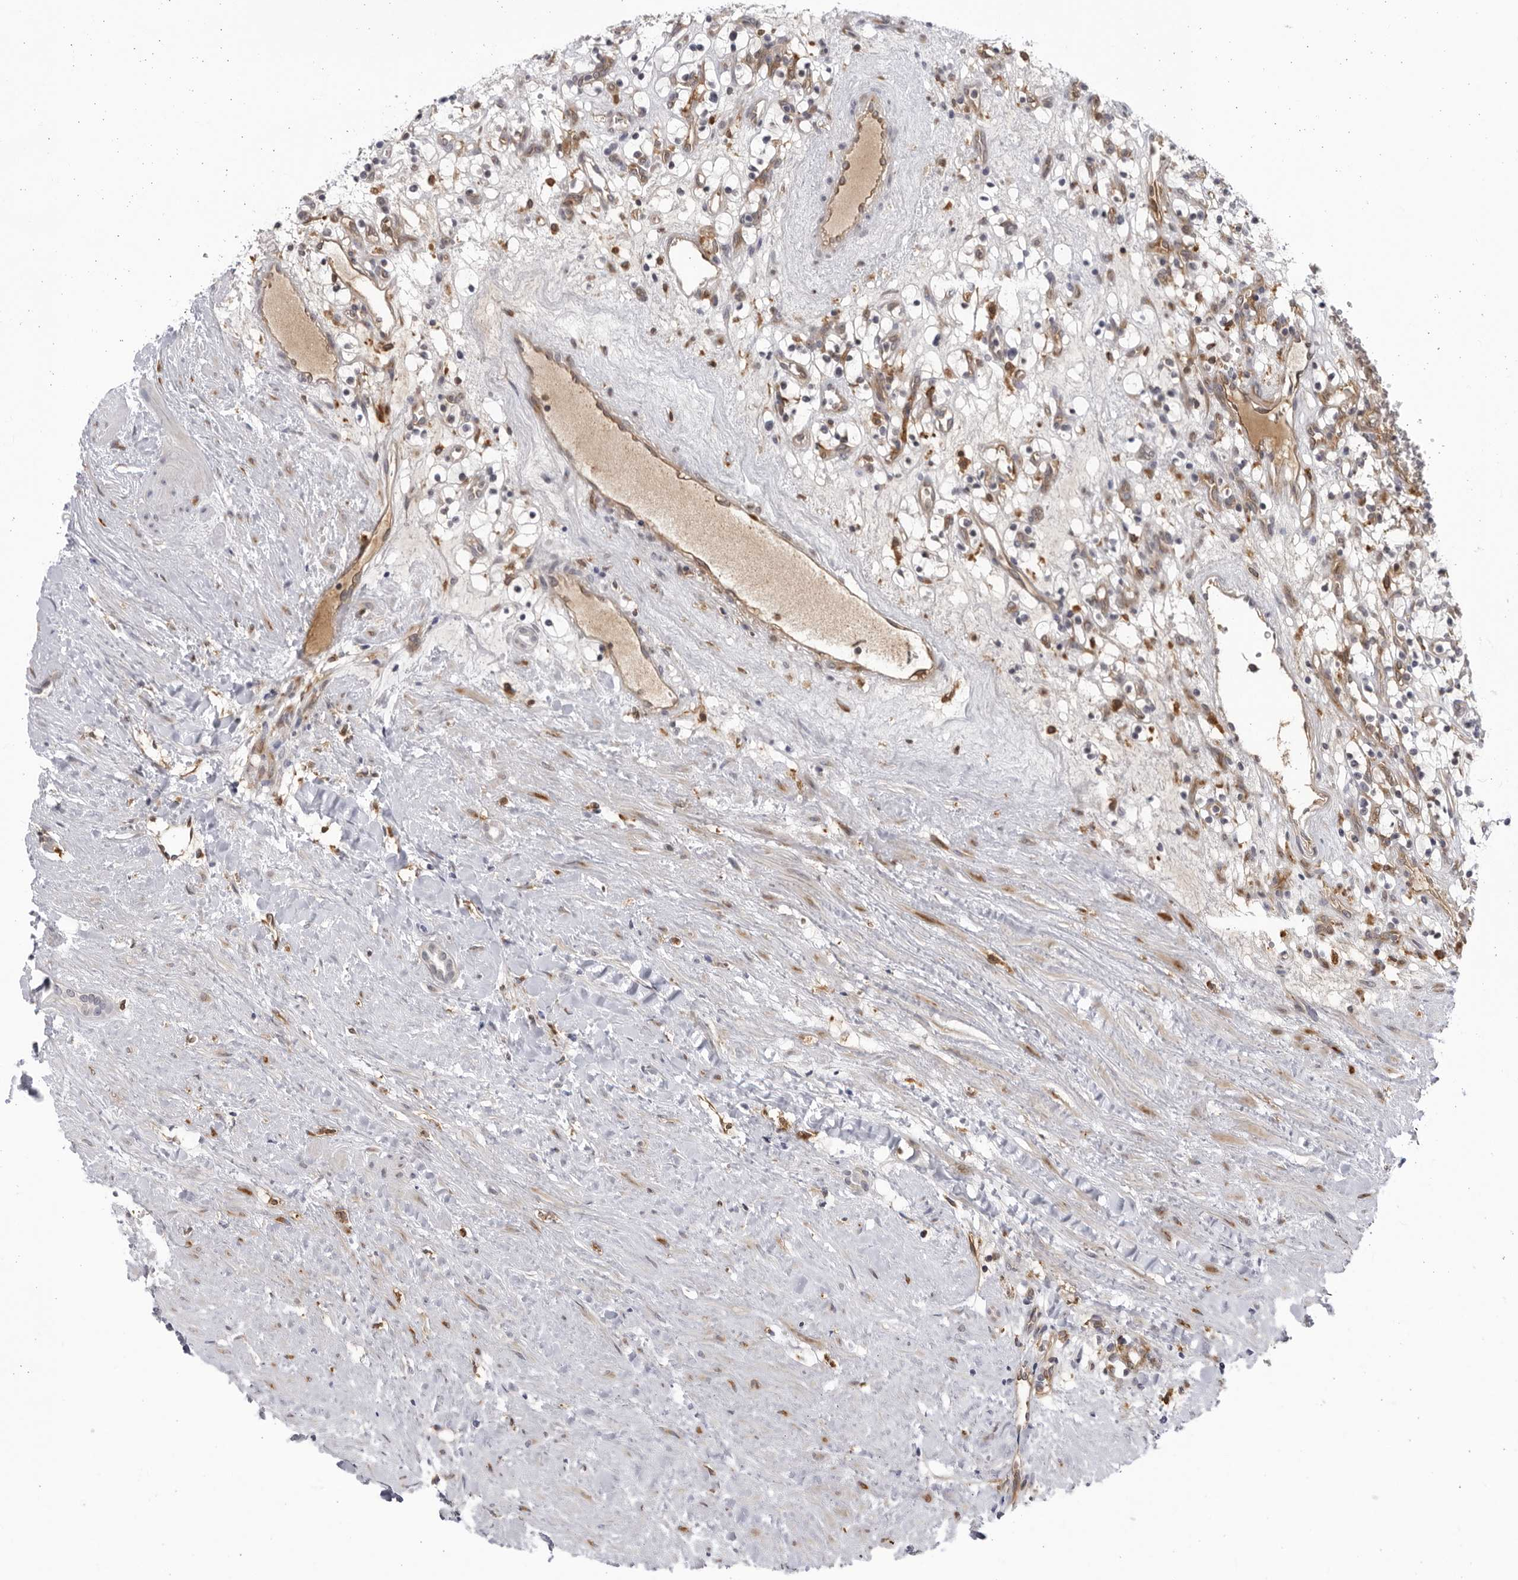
{"staining": {"intensity": "negative", "quantity": "none", "location": "none"}, "tissue": "renal cancer", "cell_type": "Tumor cells", "image_type": "cancer", "snomed": [{"axis": "morphology", "description": "Adenocarcinoma, NOS"}, {"axis": "topography", "description": "Kidney"}], "caption": "A high-resolution micrograph shows IHC staining of renal cancer, which shows no significant staining in tumor cells. The staining is performed using DAB brown chromogen with nuclei counter-stained in using hematoxylin.", "gene": "BMP2K", "patient": {"sex": "female", "age": 57}}